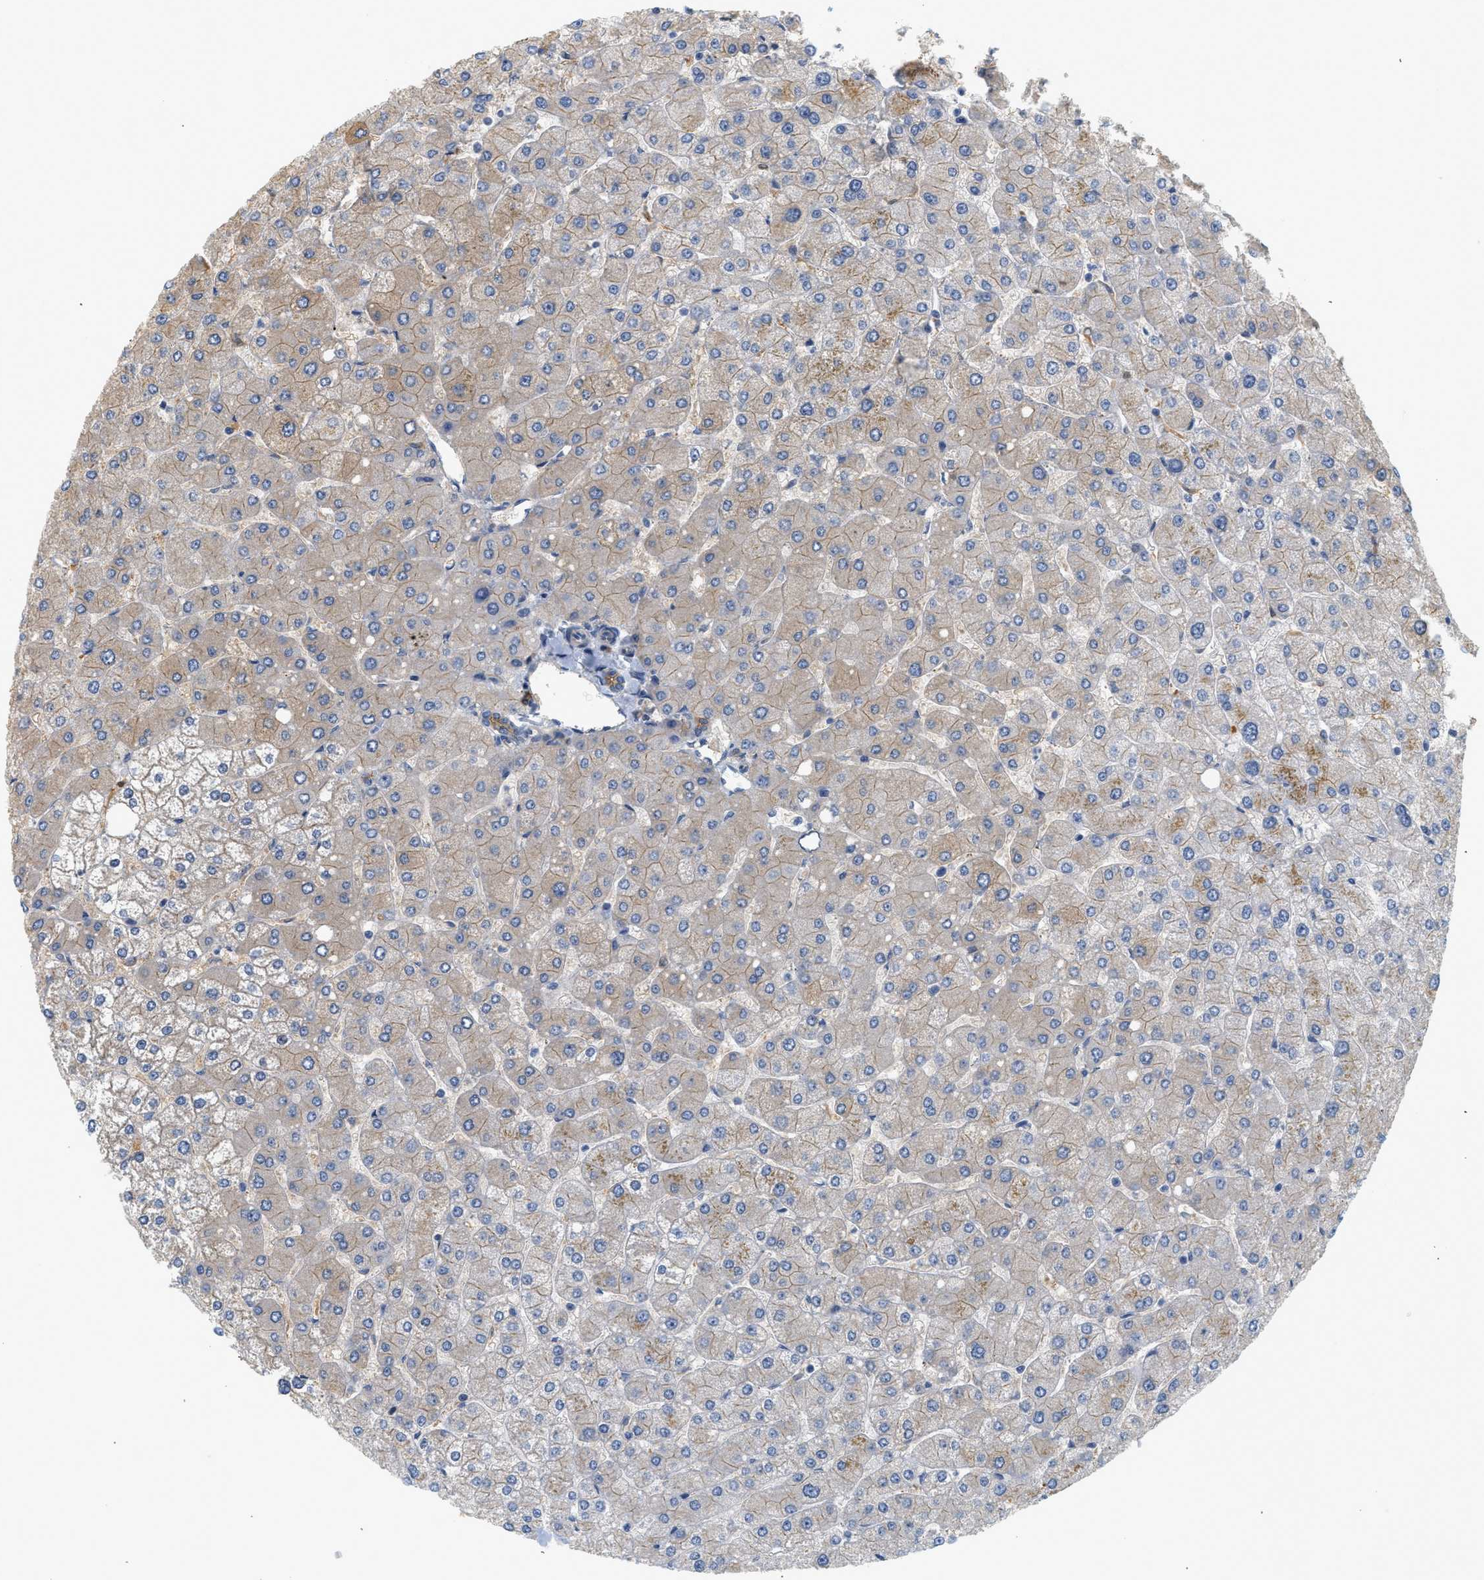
{"staining": {"intensity": "moderate", "quantity": ">75%", "location": "cytoplasmic/membranous"}, "tissue": "liver", "cell_type": "Cholangiocytes", "image_type": "normal", "snomed": [{"axis": "morphology", "description": "Normal tissue, NOS"}, {"axis": "topography", "description": "Liver"}], "caption": "Protein expression analysis of unremarkable liver shows moderate cytoplasmic/membranous staining in approximately >75% of cholangiocytes. (DAB IHC, brown staining for protein, blue staining for nuclei).", "gene": "CTXN1", "patient": {"sex": "male", "age": 55}}